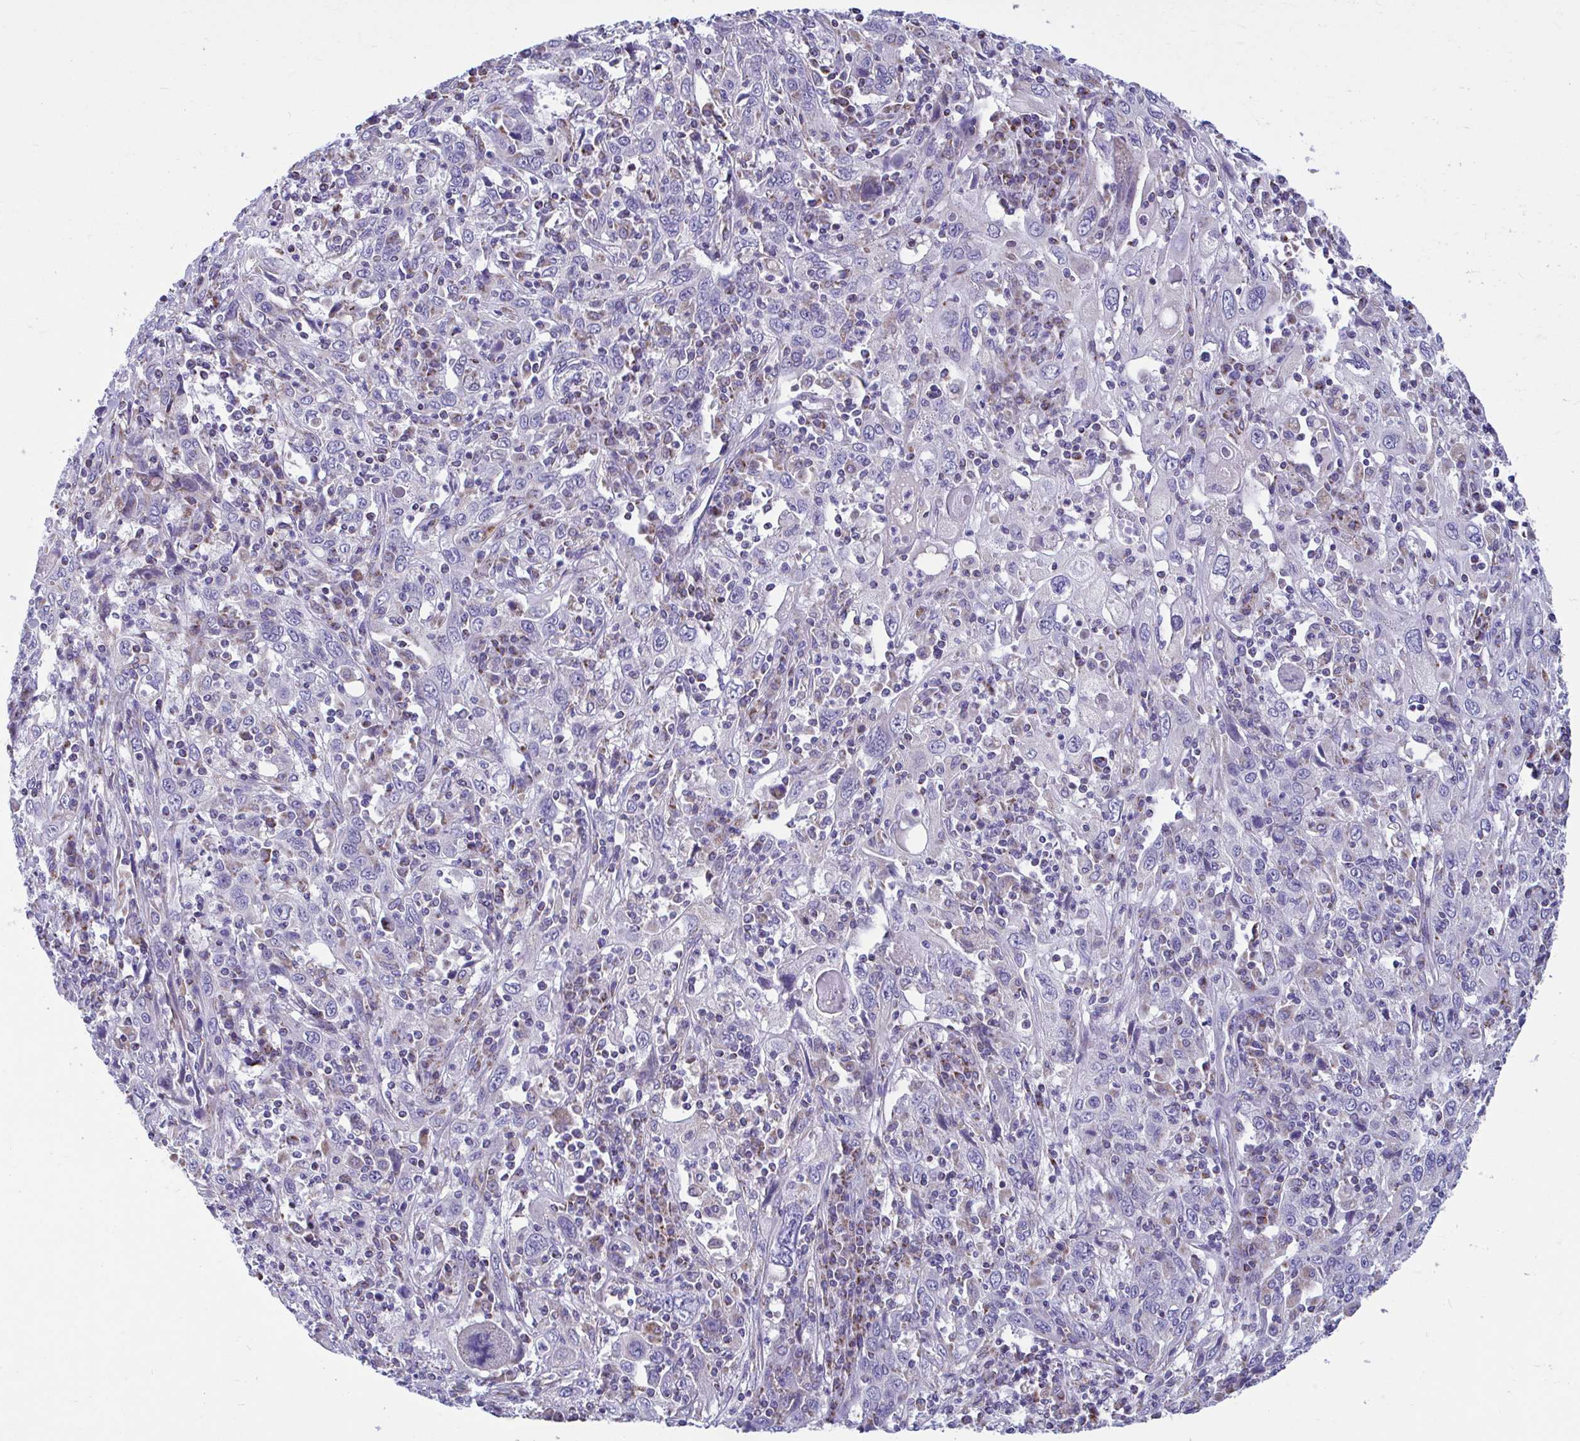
{"staining": {"intensity": "negative", "quantity": "none", "location": "none"}, "tissue": "cervical cancer", "cell_type": "Tumor cells", "image_type": "cancer", "snomed": [{"axis": "morphology", "description": "Squamous cell carcinoma, NOS"}, {"axis": "topography", "description": "Cervix"}], "caption": "Micrograph shows no protein staining in tumor cells of cervical cancer (squamous cell carcinoma) tissue.", "gene": "OR13A1", "patient": {"sex": "female", "age": 46}}